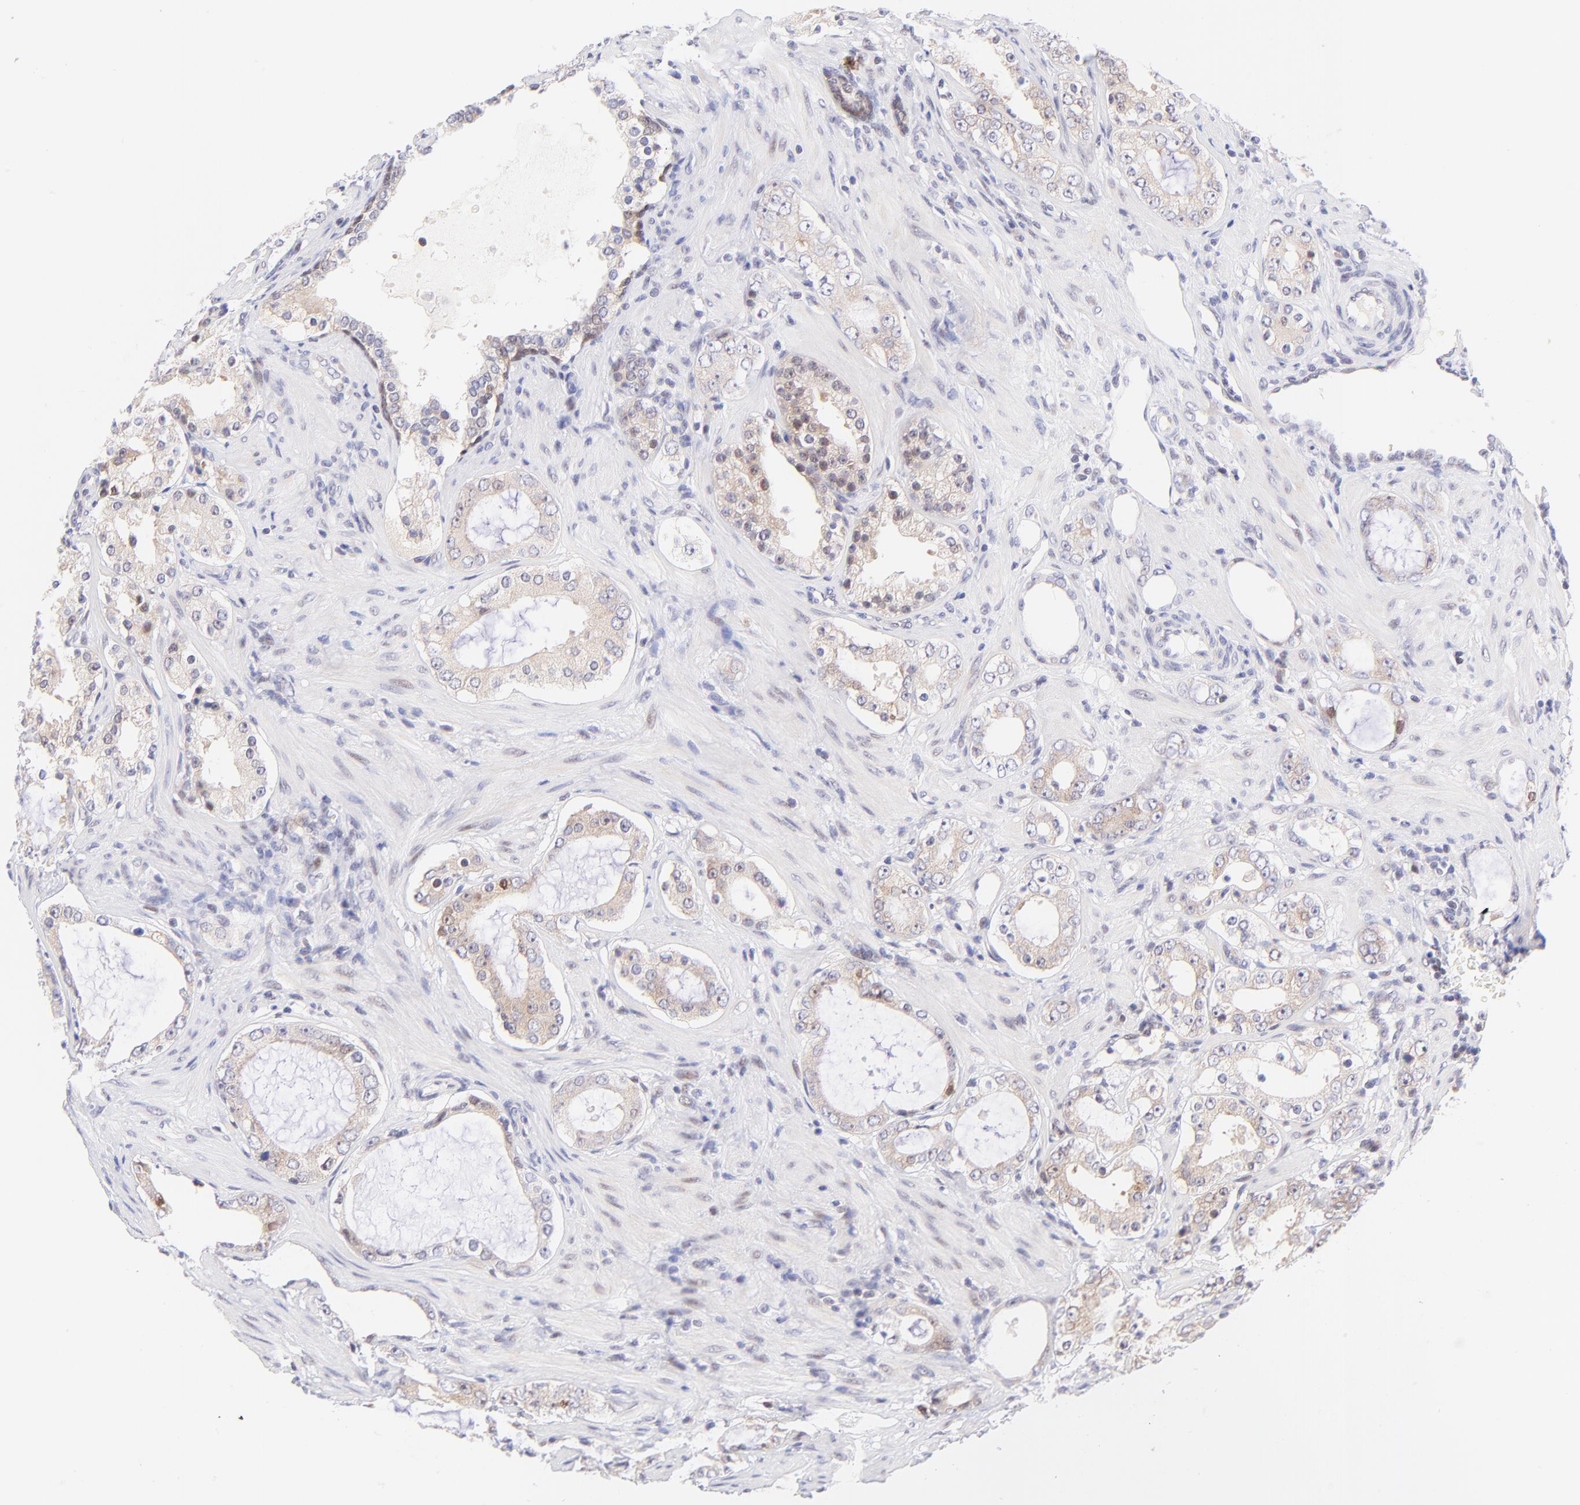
{"staining": {"intensity": "weak", "quantity": ">75%", "location": "cytoplasmic/membranous"}, "tissue": "prostate cancer", "cell_type": "Tumor cells", "image_type": "cancer", "snomed": [{"axis": "morphology", "description": "Adenocarcinoma, Medium grade"}, {"axis": "topography", "description": "Prostate"}], "caption": "The micrograph shows staining of prostate adenocarcinoma (medium-grade), revealing weak cytoplasmic/membranous protein staining (brown color) within tumor cells.", "gene": "PBDC1", "patient": {"sex": "male", "age": 73}}